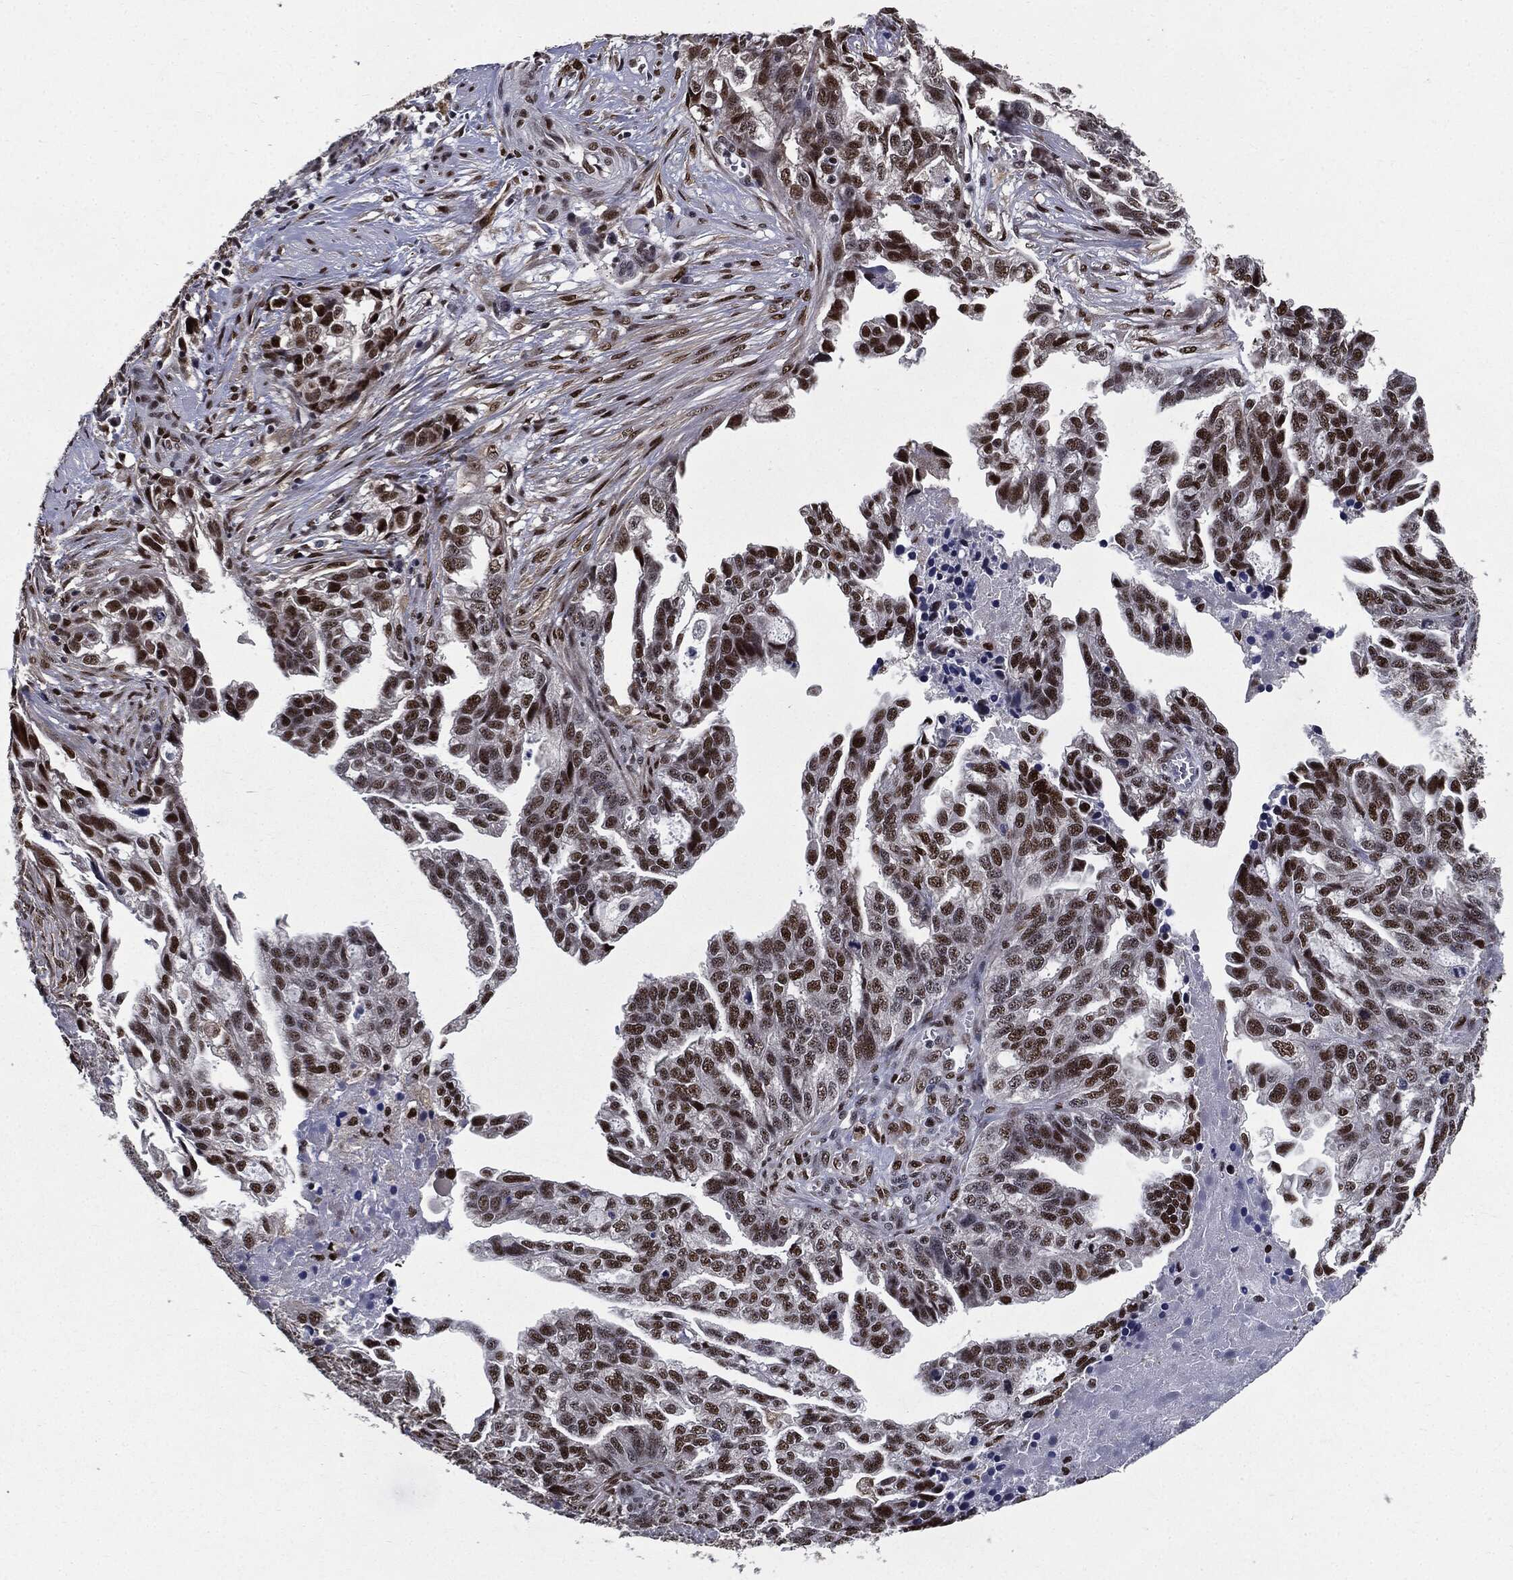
{"staining": {"intensity": "strong", "quantity": "25%-75%", "location": "nuclear"}, "tissue": "ovarian cancer", "cell_type": "Tumor cells", "image_type": "cancer", "snomed": [{"axis": "morphology", "description": "Cystadenocarcinoma, serous, NOS"}, {"axis": "topography", "description": "Ovary"}], "caption": "Immunohistochemistry photomicrograph of serous cystadenocarcinoma (ovarian) stained for a protein (brown), which exhibits high levels of strong nuclear staining in approximately 25%-75% of tumor cells.", "gene": "JUN", "patient": {"sex": "female", "age": 51}}